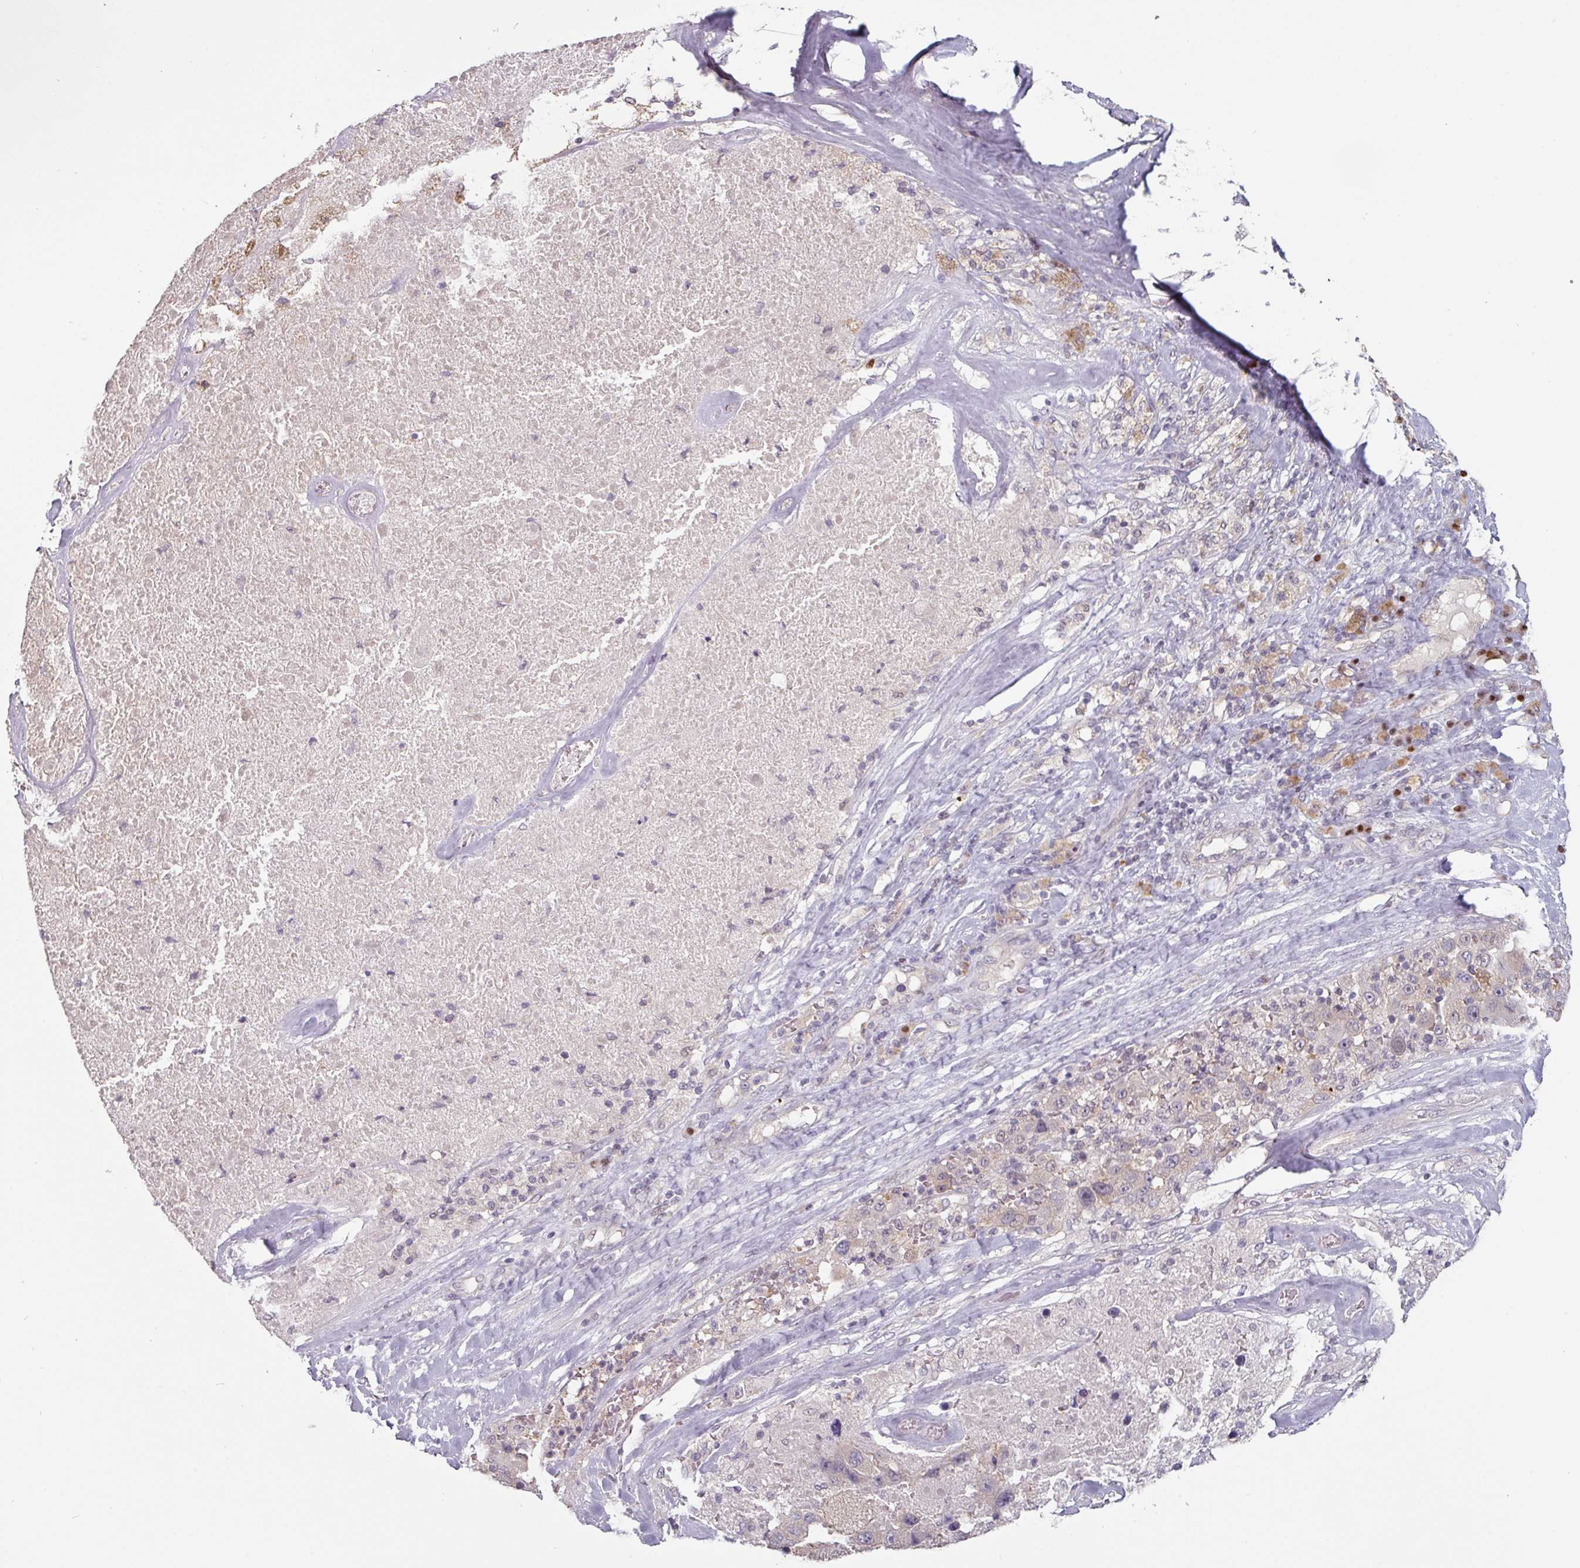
{"staining": {"intensity": "negative", "quantity": "none", "location": "none"}, "tissue": "melanoma", "cell_type": "Tumor cells", "image_type": "cancer", "snomed": [{"axis": "morphology", "description": "Malignant melanoma, Metastatic site"}, {"axis": "topography", "description": "Lymph node"}], "caption": "Immunohistochemical staining of malignant melanoma (metastatic site) exhibits no significant positivity in tumor cells.", "gene": "ZBTB6", "patient": {"sex": "male", "age": 62}}